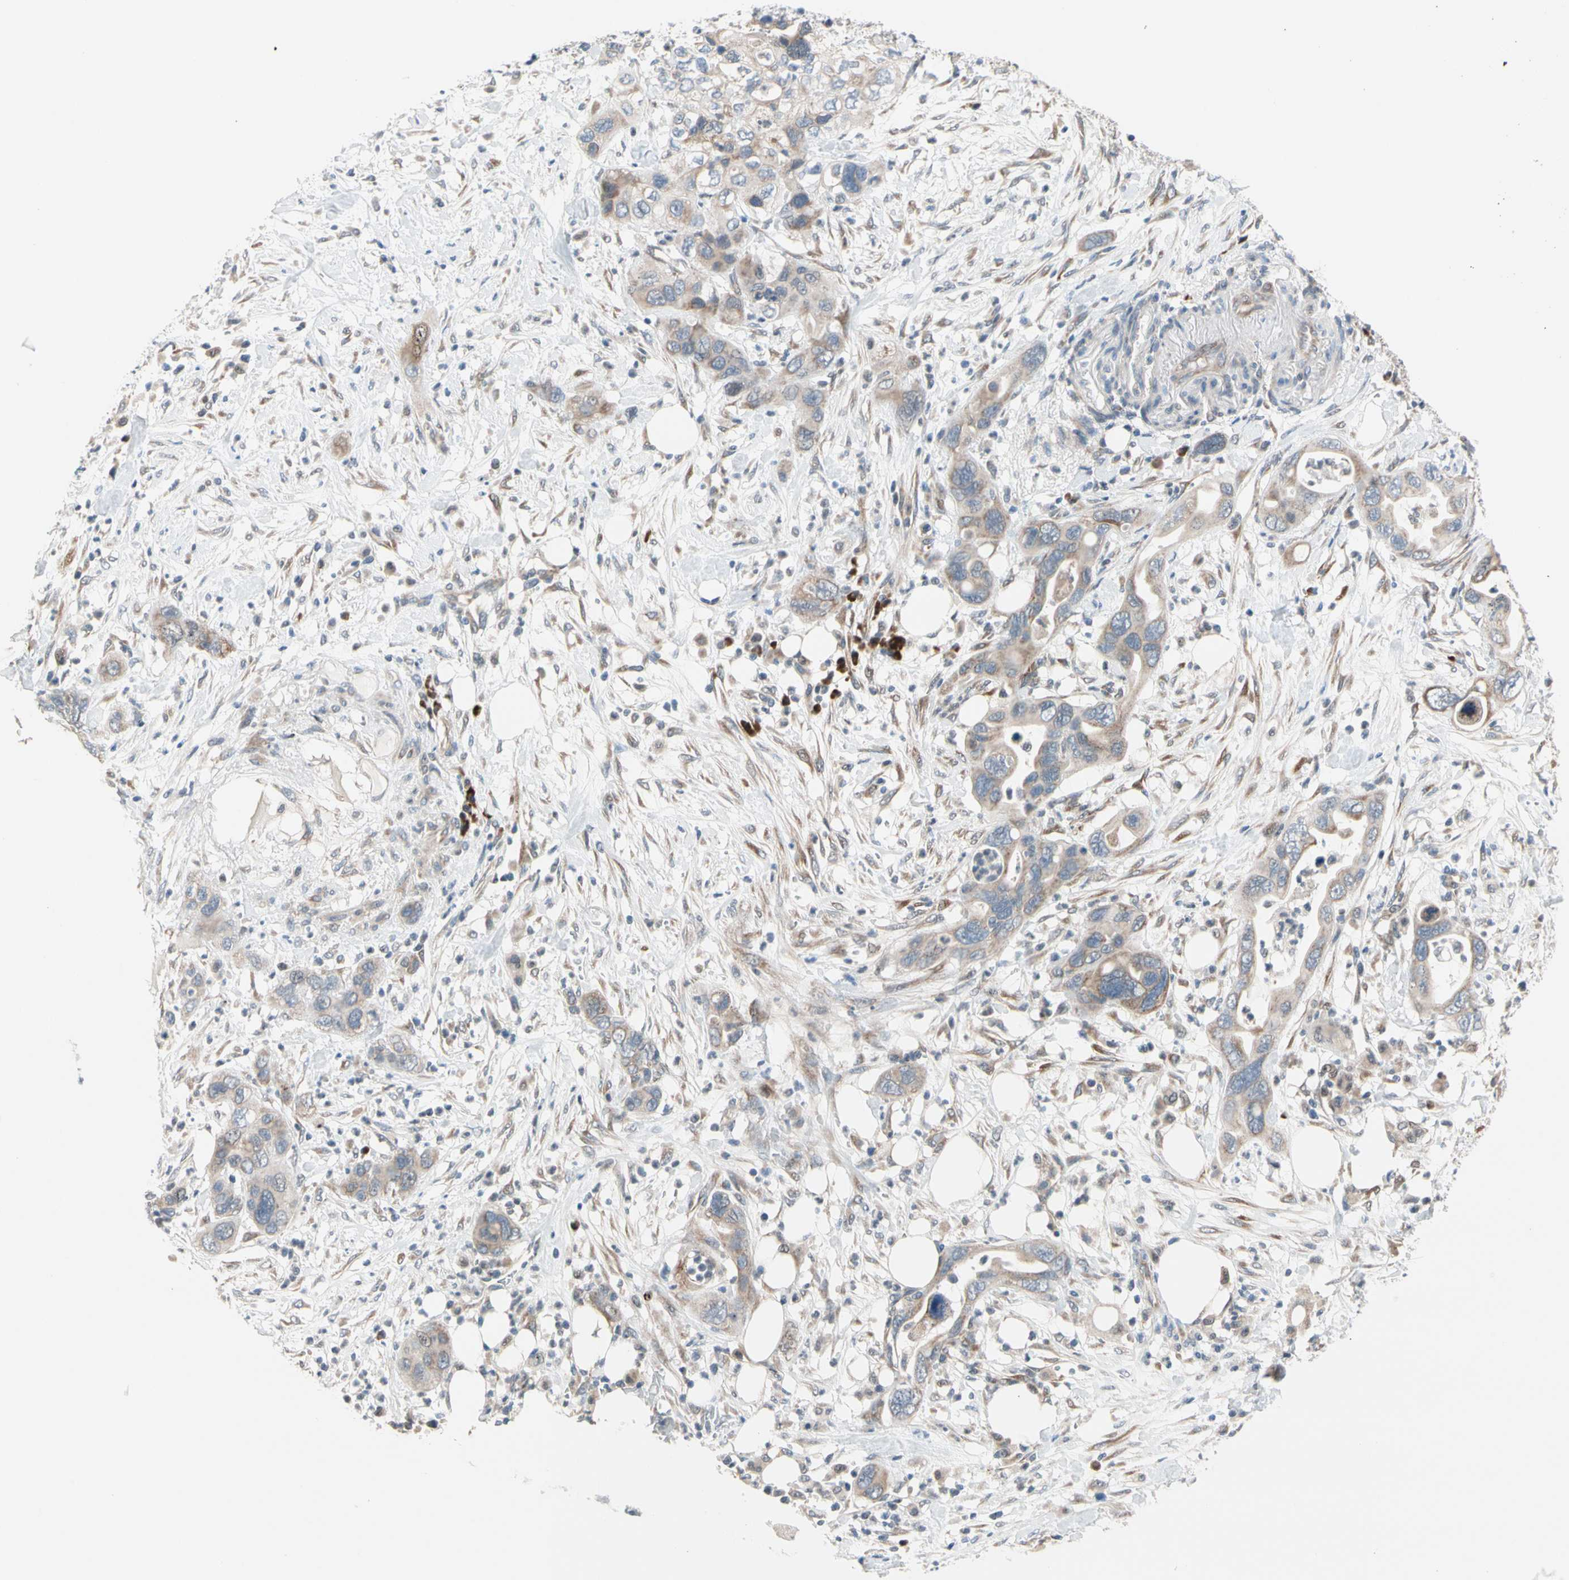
{"staining": {"intensity": "weak", "quantity": ">75%", "location": "cytoplasmic/membranous"}, "tissue": "pancreatic cancer", "cell_type": "Tumor cells", "image_type": "cancer", "snomed": [{"axis": "morphology", "description": "Adenocarcinoma, NOS"}, {"axis": "topography", "description": "Pancreas"}], "caption": "There is low levels of weak cytoplasmic/membranous expression in tumor cells of pancreatic cancer, as demonstrated by immunohistochemical staining (brown color).", "gene": "MARK1", "patient": {"sex": "female", "age": 71}}